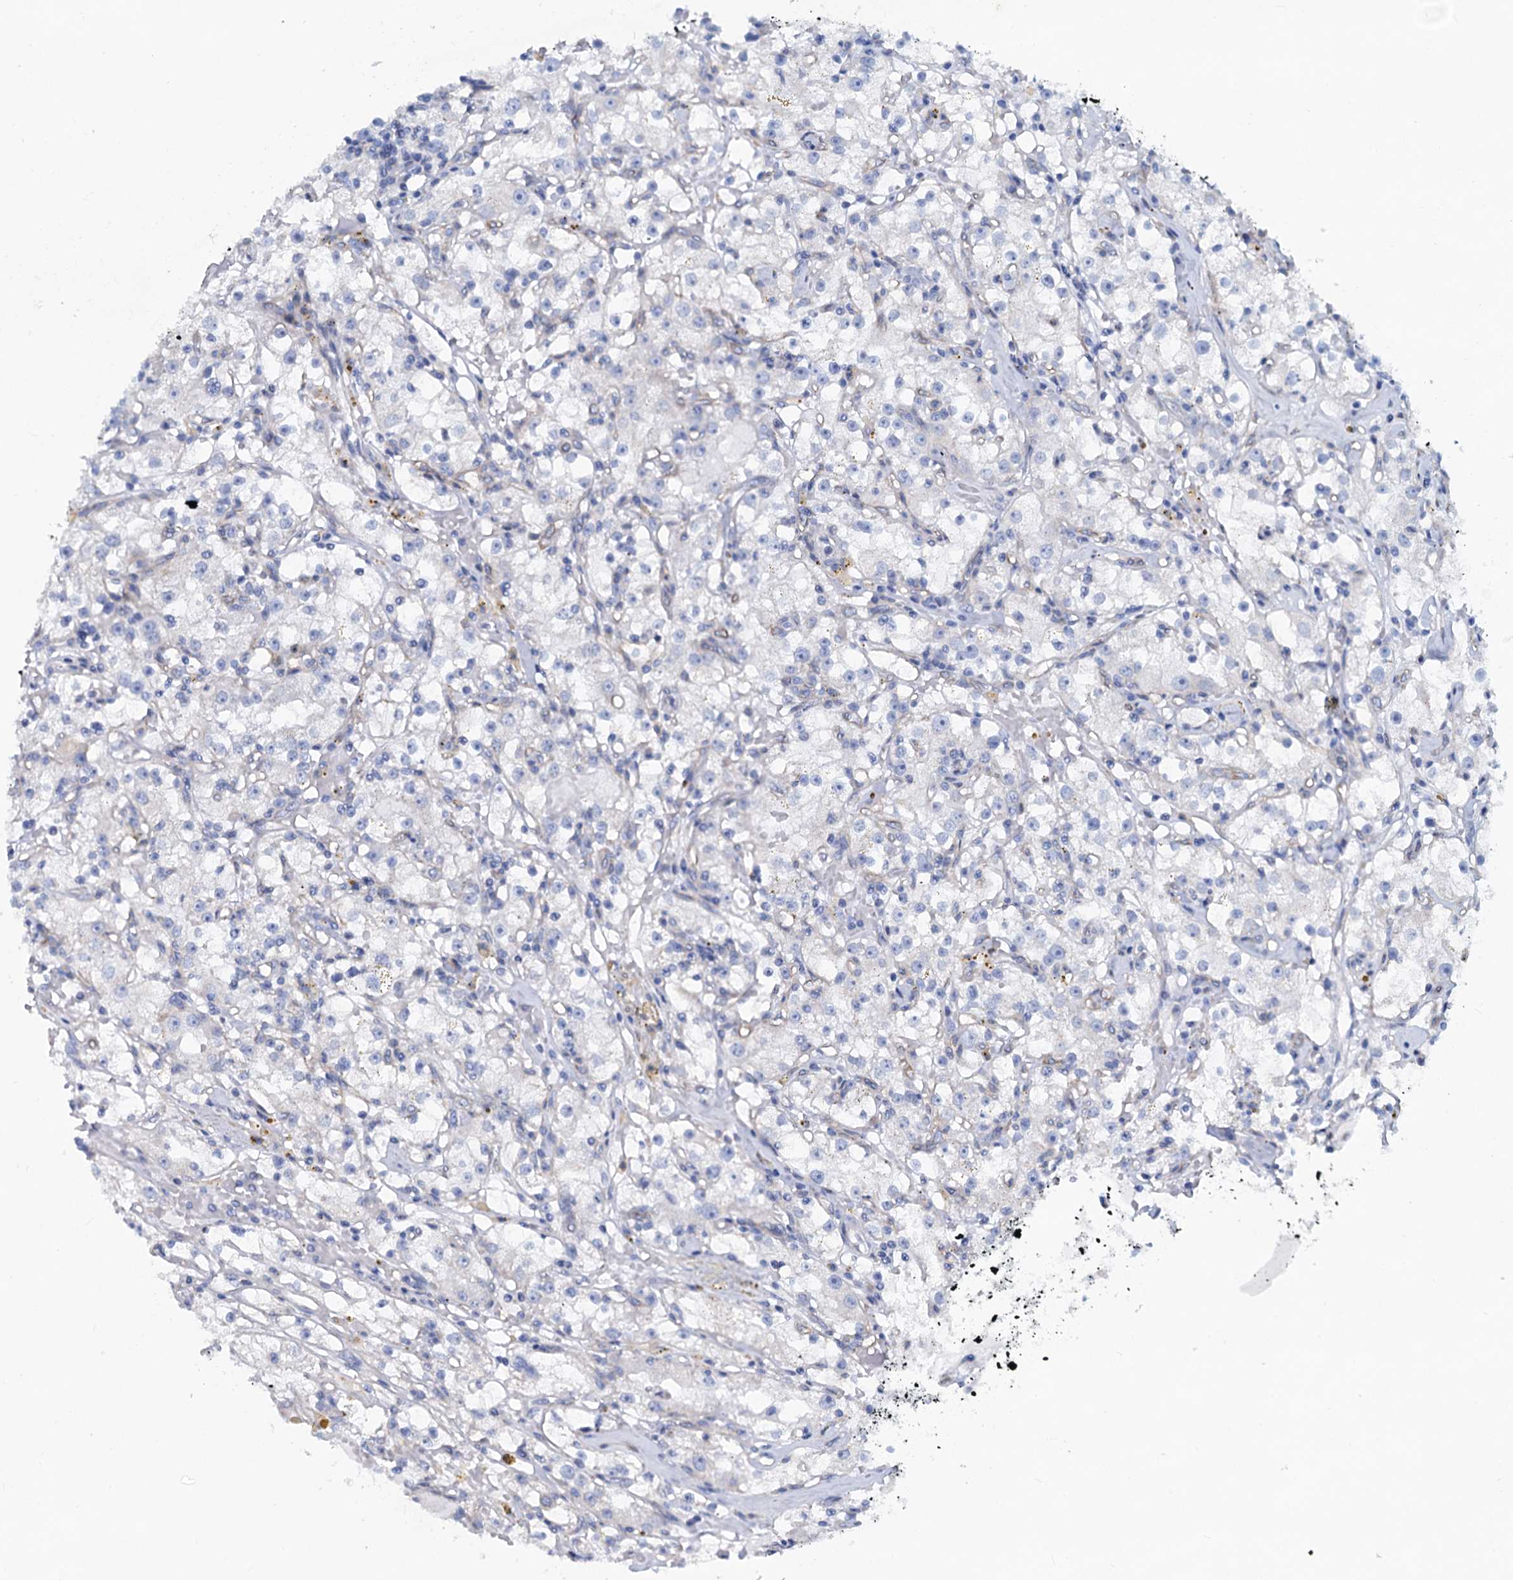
{"staining": {"intensity": "negative", "quantity": "none", "location": "none"}, "tissue": "renal cancer", "cell_type": "Tumor cells", "image_type": "cancer", "snomed": [{"axis": "morphology", "description": "Adenocarcinoma, NOS"}, {"axis": "topography", "description": "Kidney"}], "caption": "Renal cancer (adenocarcinoma) was stained to show a protein in brown. There is no significant expression in tumor cells.", "gene": "SLC1A3", "patient": {"sex": "male", "age": 56}}